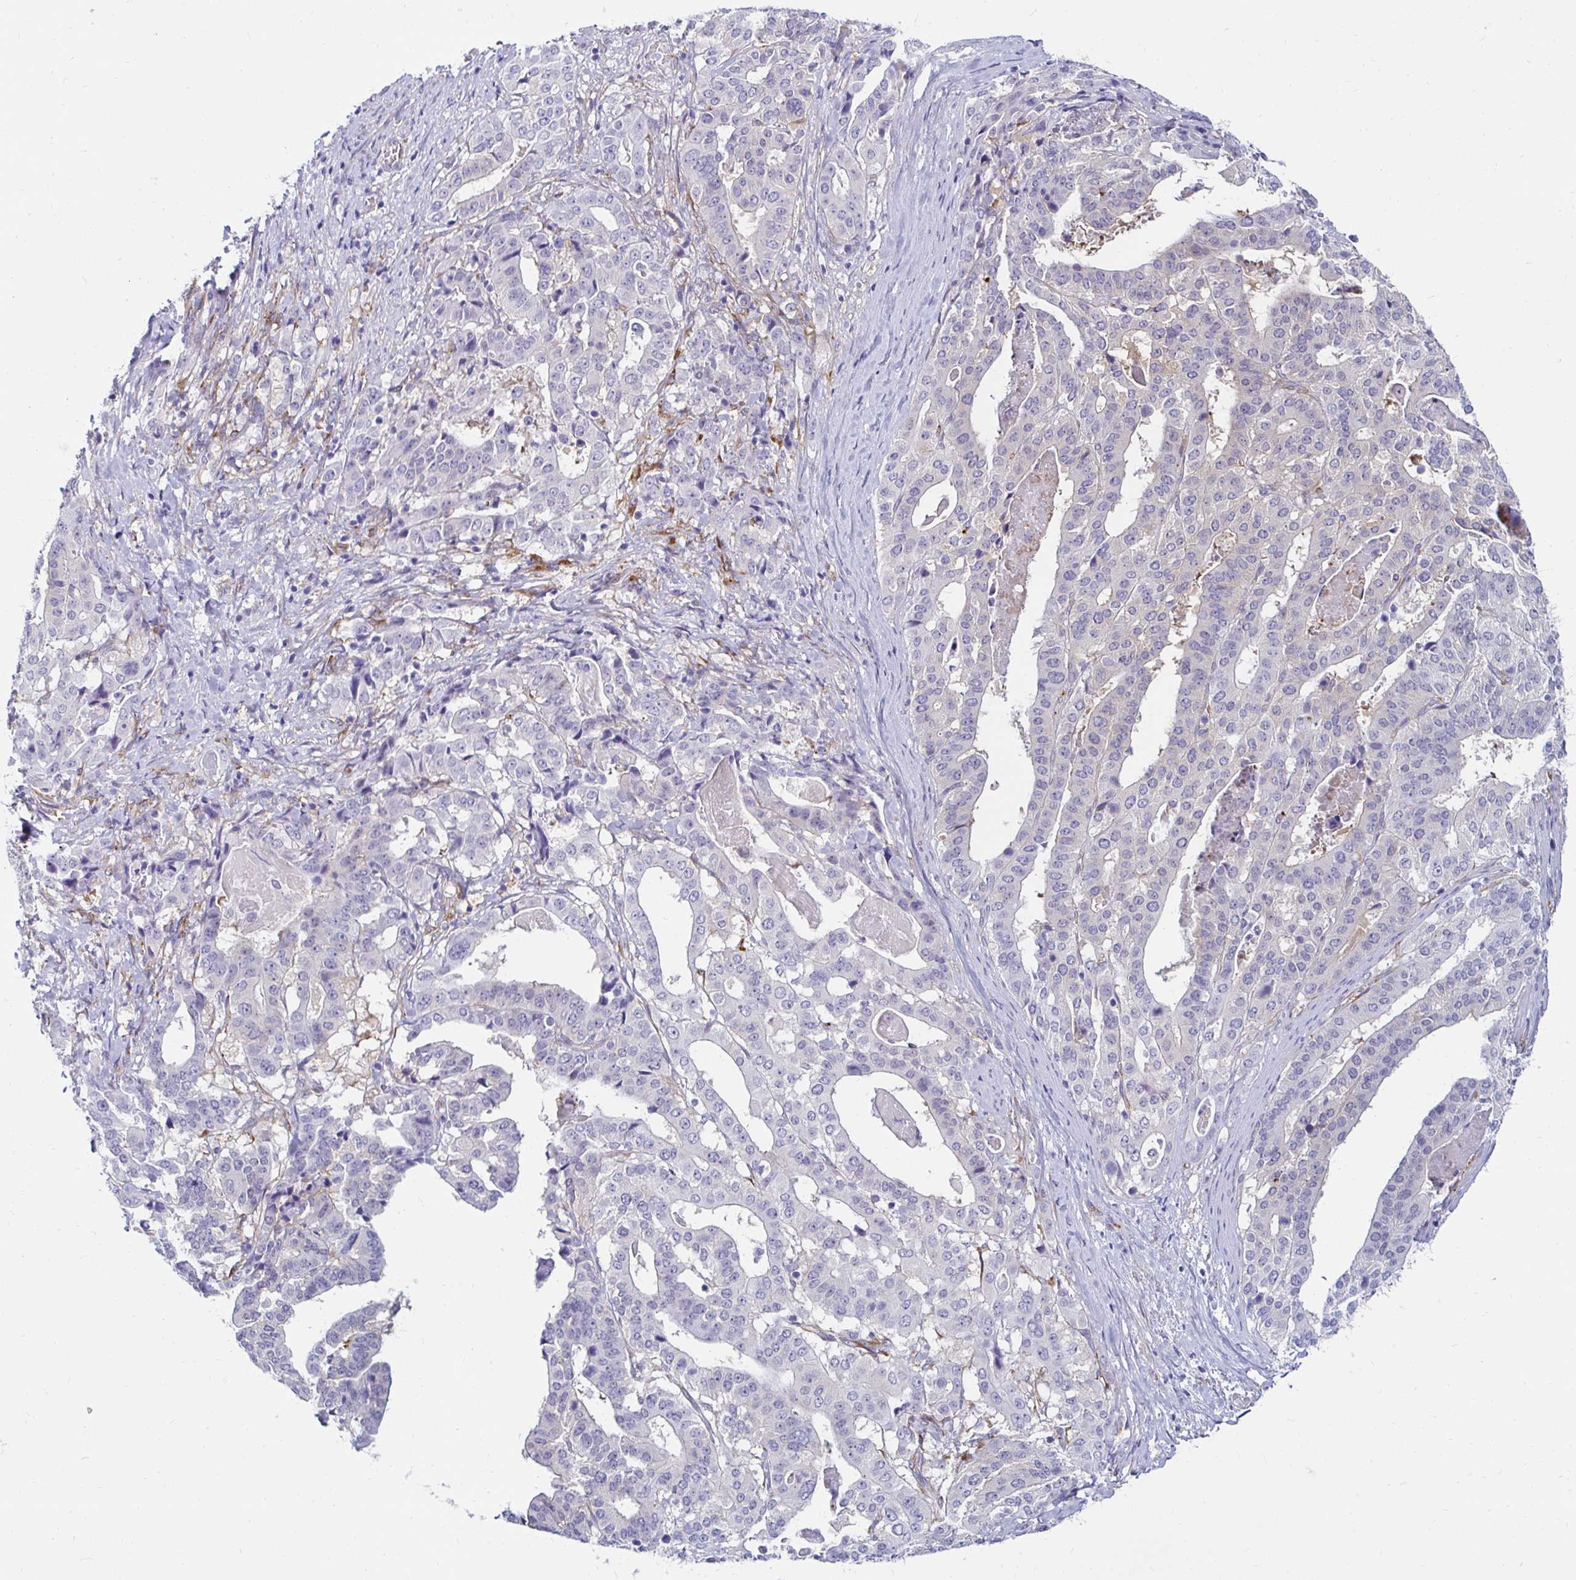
{"staining": {"intensity": "negative", "quantity": "none", "location": "none"}, "tissue": "stomach cancer", "cell_type": "Tumor cells", "image_type": "cancer", "snomed": [{"axis": "morphology", "description": "Adenocarcinoma, NOS"}, {"axis": "topography", "description": "Stomach"}], "caption": "IHC photomicrograph of neoplastic tissue: stomach cancer (adenocarcinoma) stained with DAB reveals no significant protein expression in tumor cells.", "gene": "ANKRD62", "patient": {"sex": "male", "age": 48}}